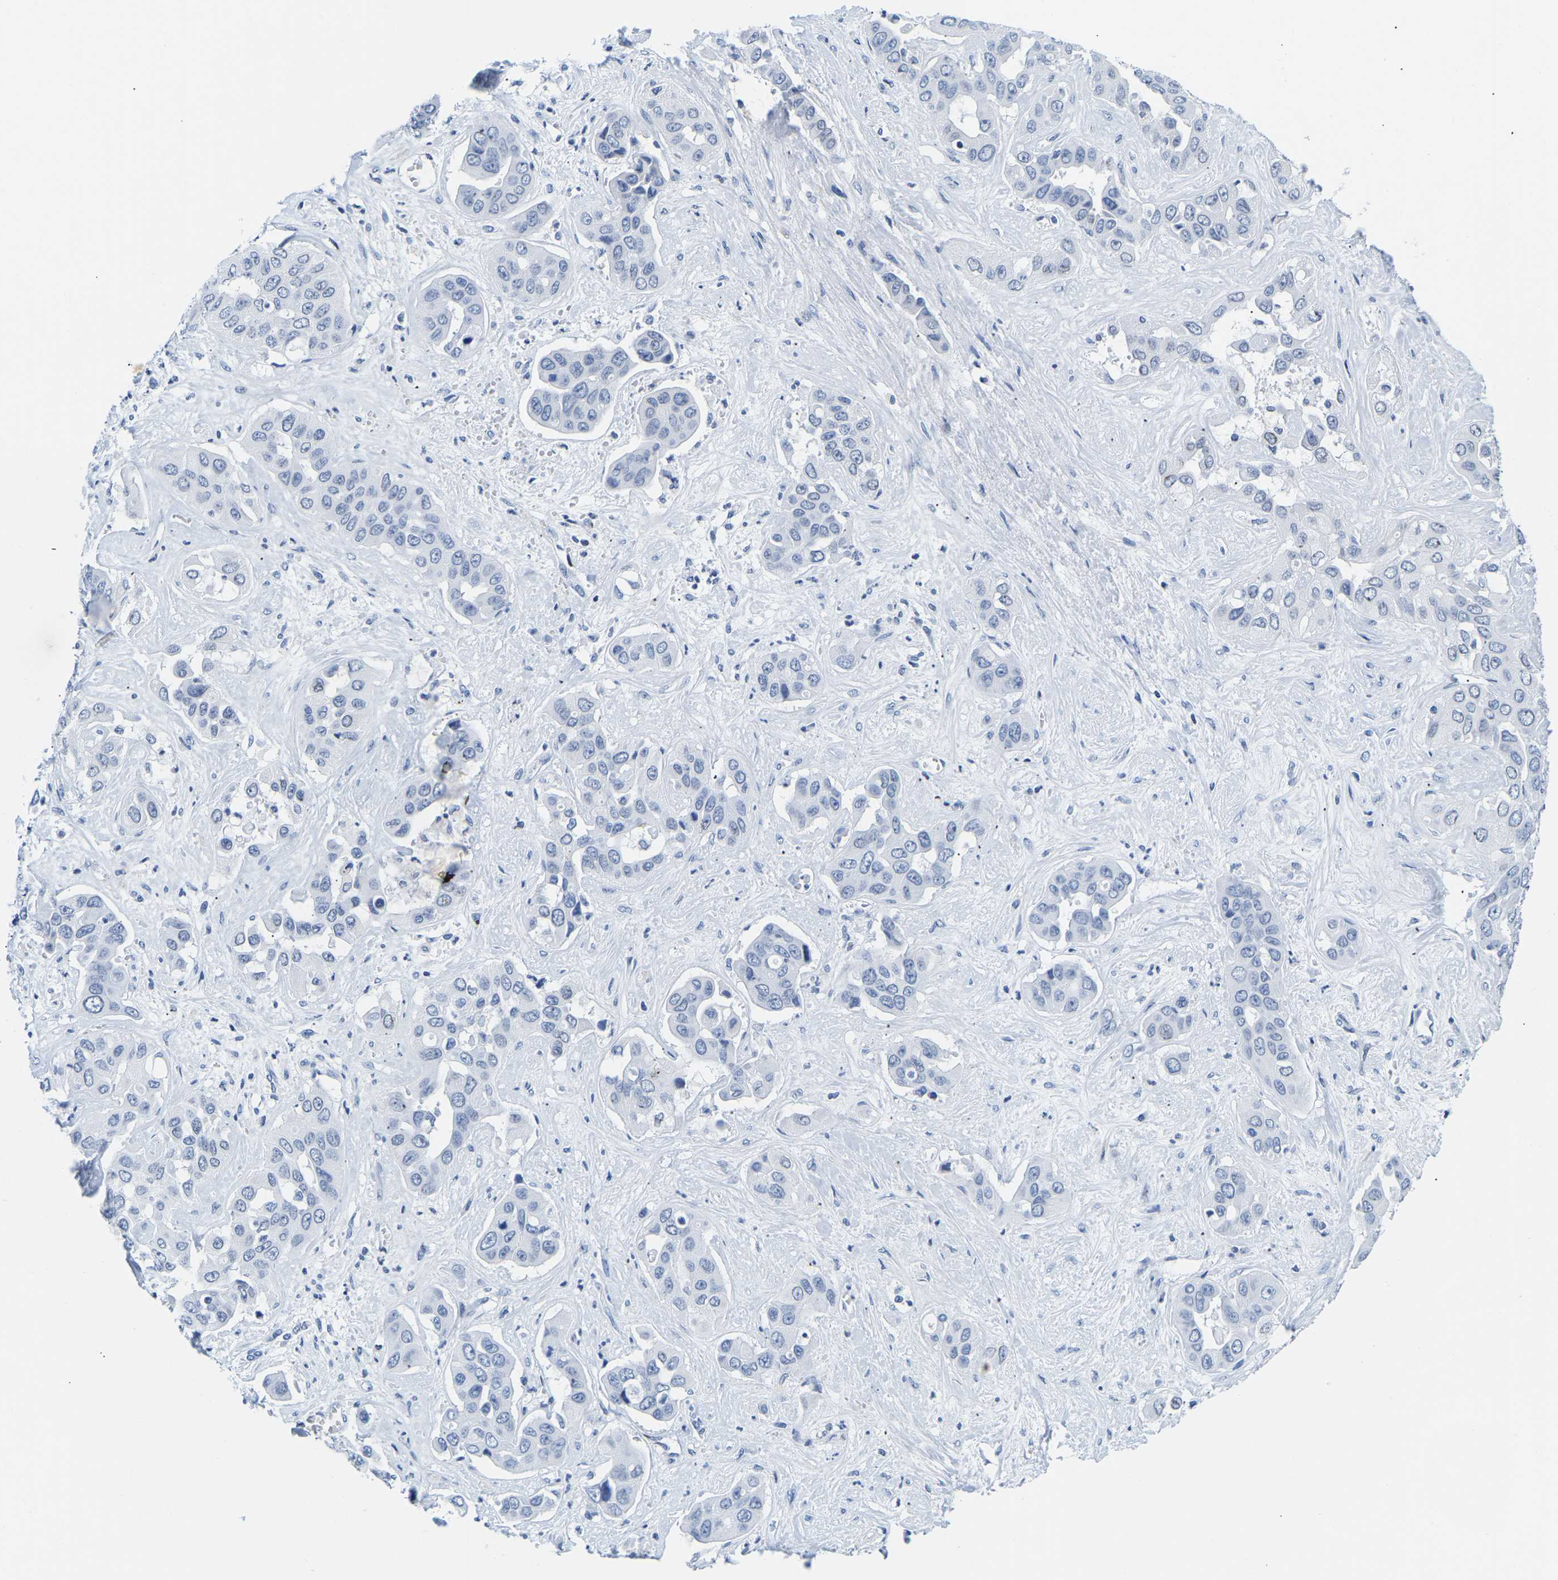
{"staining": {"intensity": "negative", "quantity": "none", "location": "none"}, "tissue": "liver cancer", "cell_type": "Tumor cells", "image_type": "cancer", "snomed": [{"axis": "morphology", "description": "Cholangiocarcinoma"}, {"axis": "topography", "description": "Liver"}], "caption": "Liver cancer was stained to show a protein in brown. There is no significant expression in tumor cells.", "gene": "UPK3A", "patient": {"sex": "female", "age": 52}}